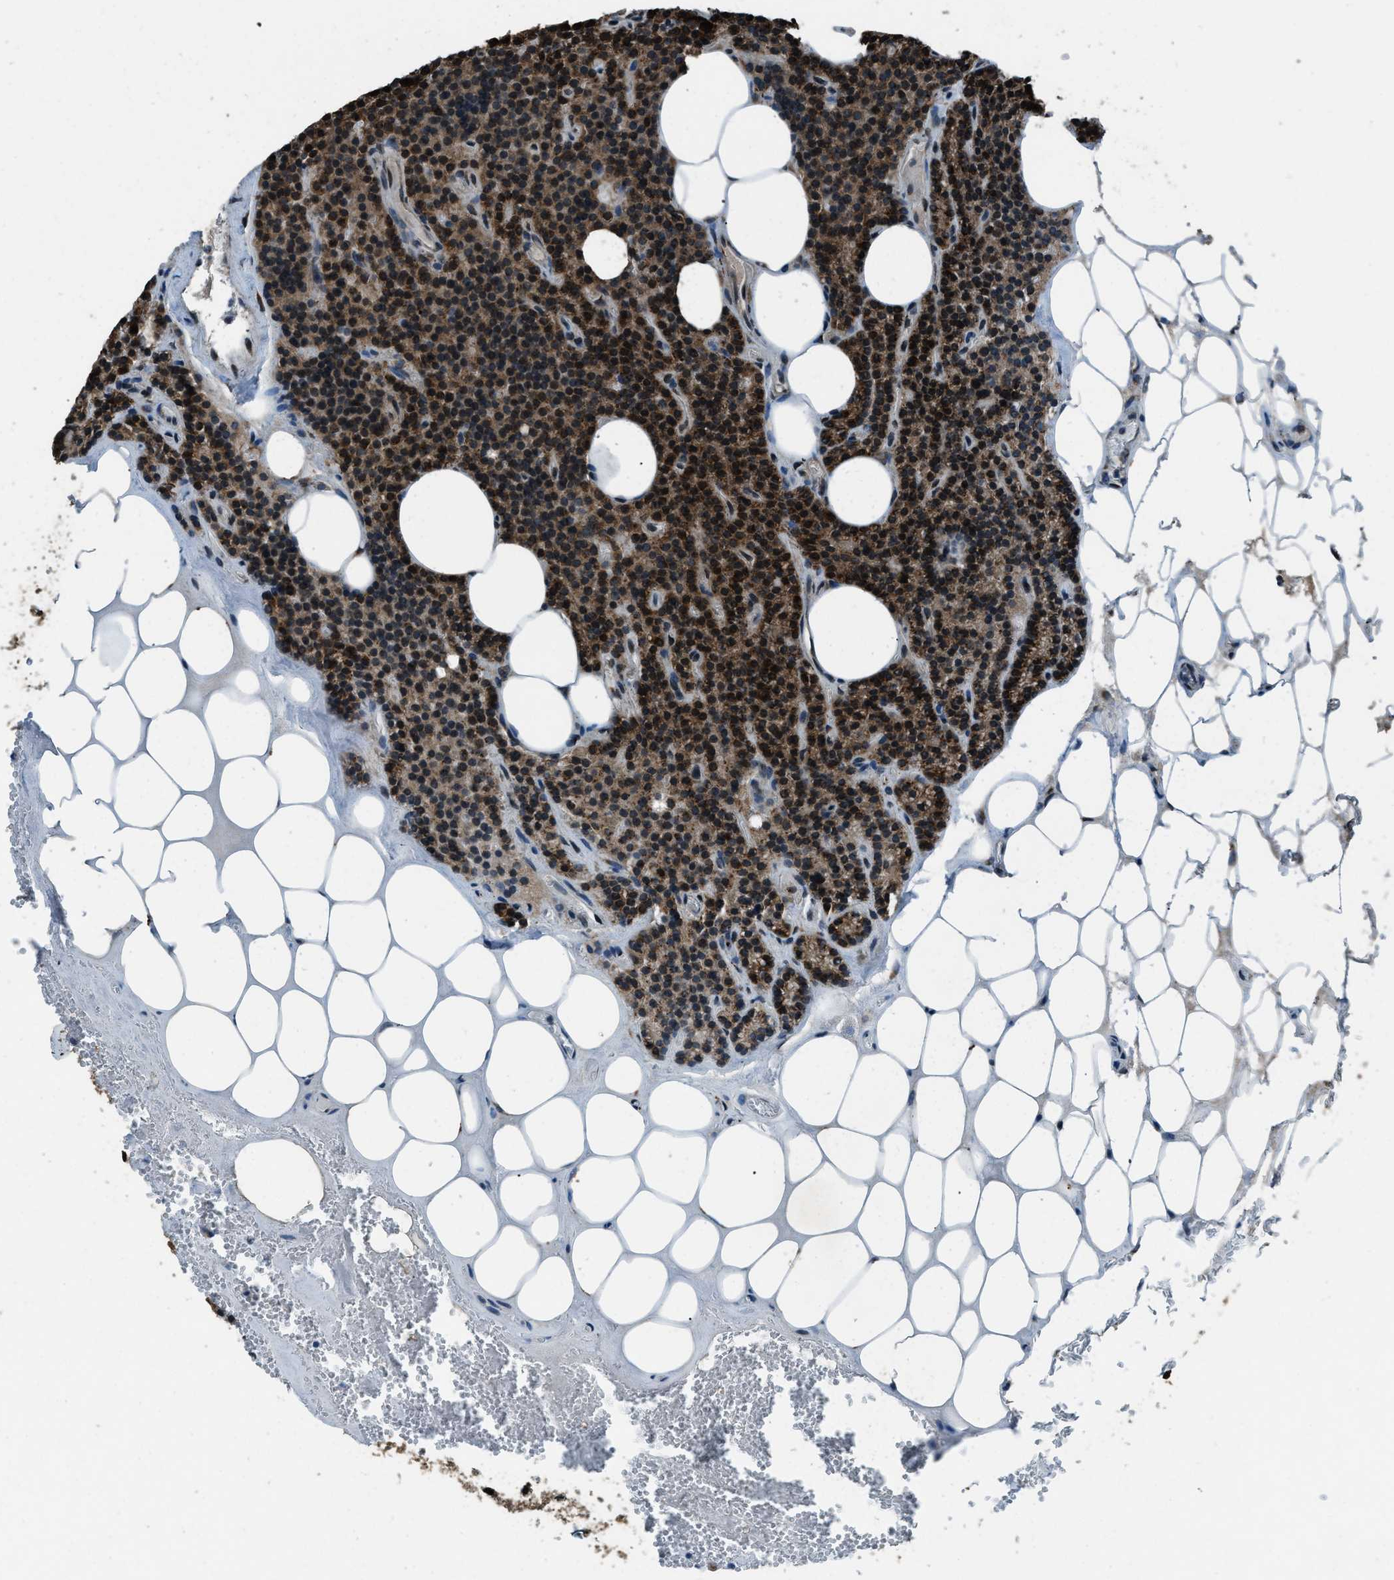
{"staining": {"intensity": "strong", "quantity": ">75%", "location": "cytoplasmic/membranous"}, "tissue": "parathyroid gland", "cell_type": "Glandular cells", "image_type": "normal", "snomed": [{"axis": "morphology", "description": "Normal tissue, NOS"}, {"axis": "morphology", "description": "Adenoma, NOS"}, {"axis": "topography", "description": "Parathyroid gland"}], "caption": "A micrograph showing strong cytoplasmic/membranous expression in approximately >75% of glandular cells in unremarkable parathyroid gland, as visualized by brown immunohistochemical staining.", "gene": "TRIM4", "patient": {"sex": "female", "age": 43}}